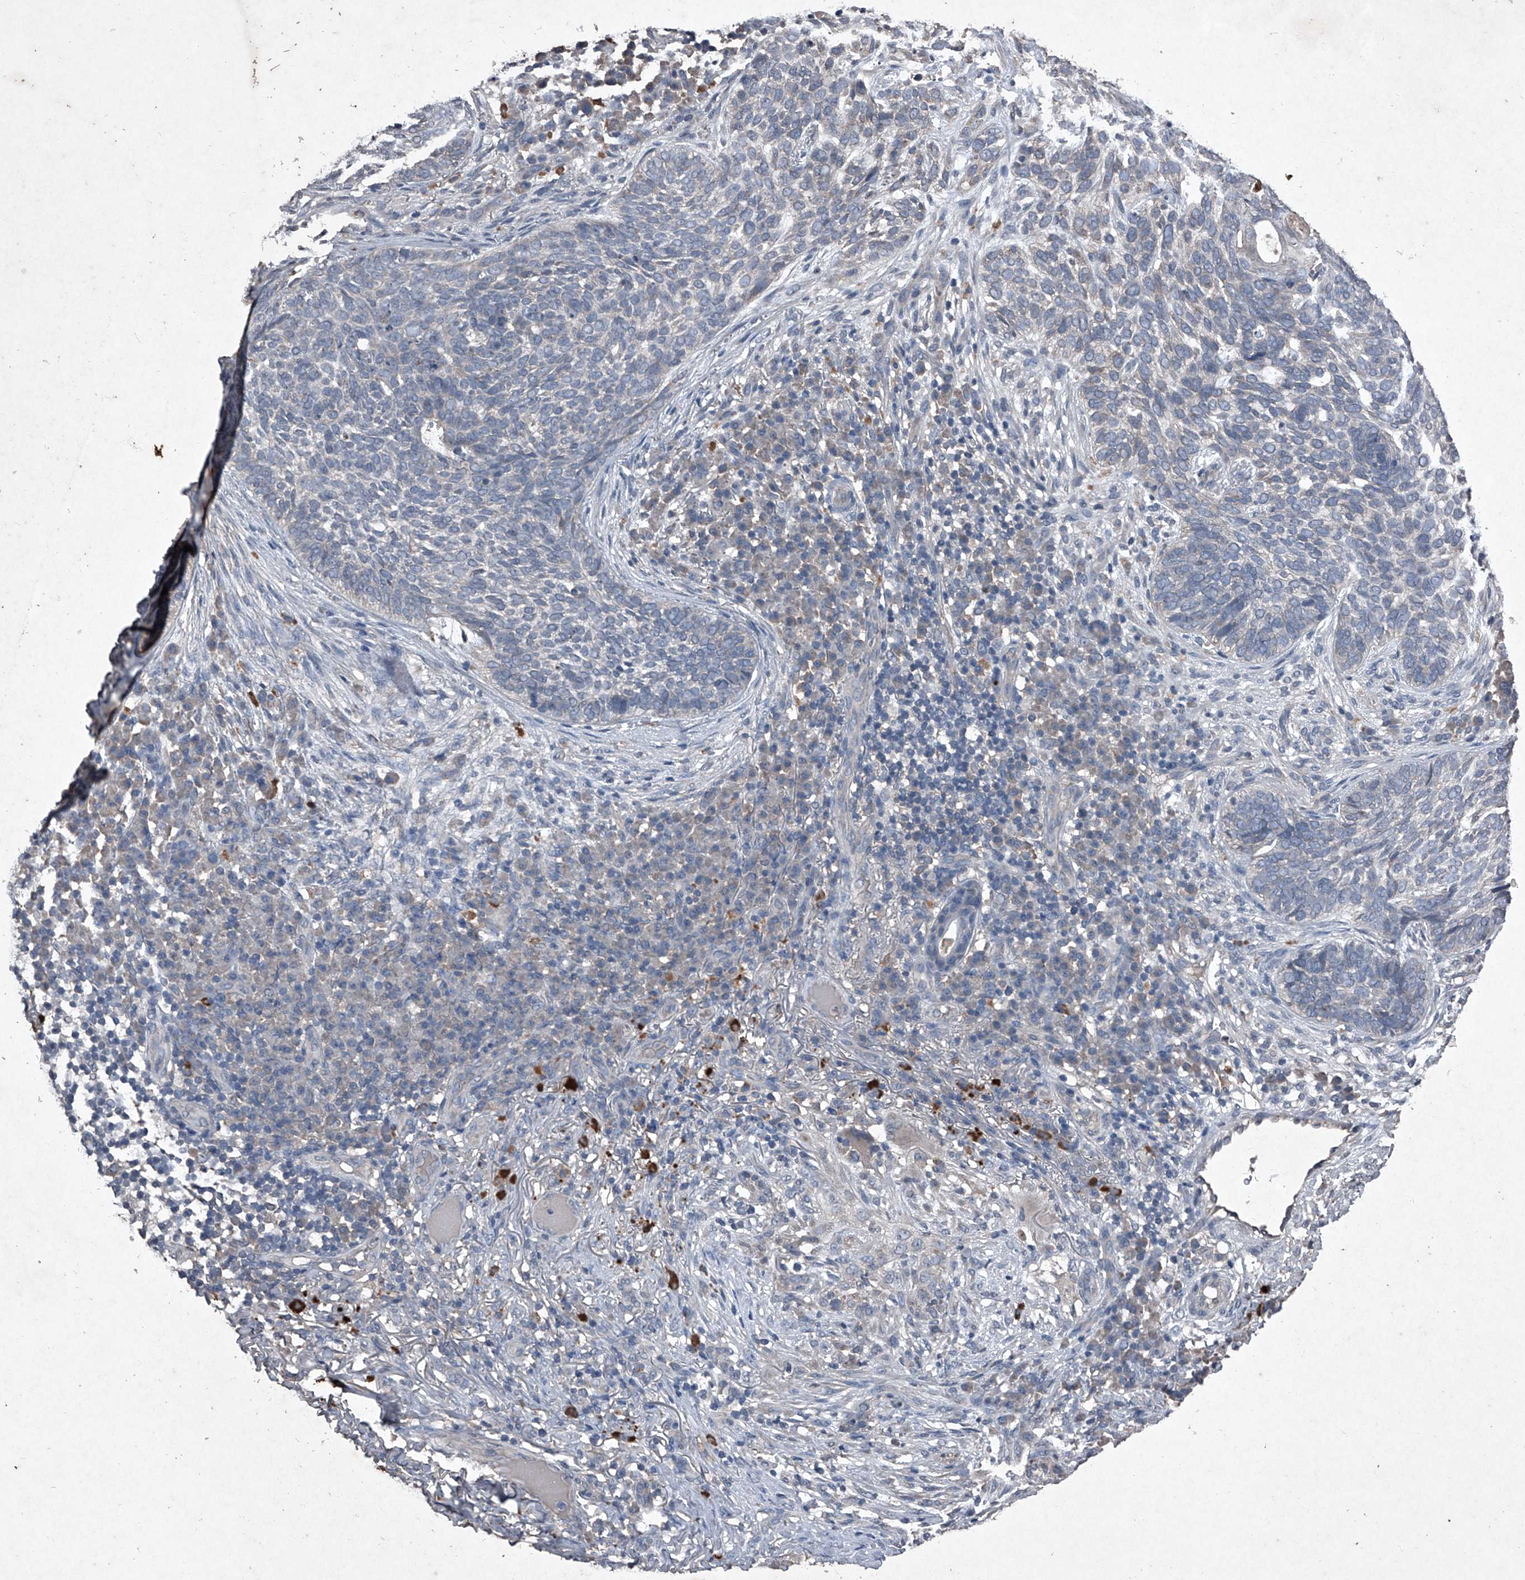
{"staining": {"intensity": "negative", "quantity": "none", "location": "none"}, "tissue": "skin cancer", "cell_type": "Tumor cells", "image_type": "cancer", "snomed": [{"axis": "morphology", "description": "Basal cell carcinoma"}, {"axis": "topography", "description": "Skin"}], "caption": "Tumor cells are negative for brown protein staining in basal cell carcinoma (skin).", "gene": "MAPKAP1", "patient": {"sex": "female", "age": 64}}